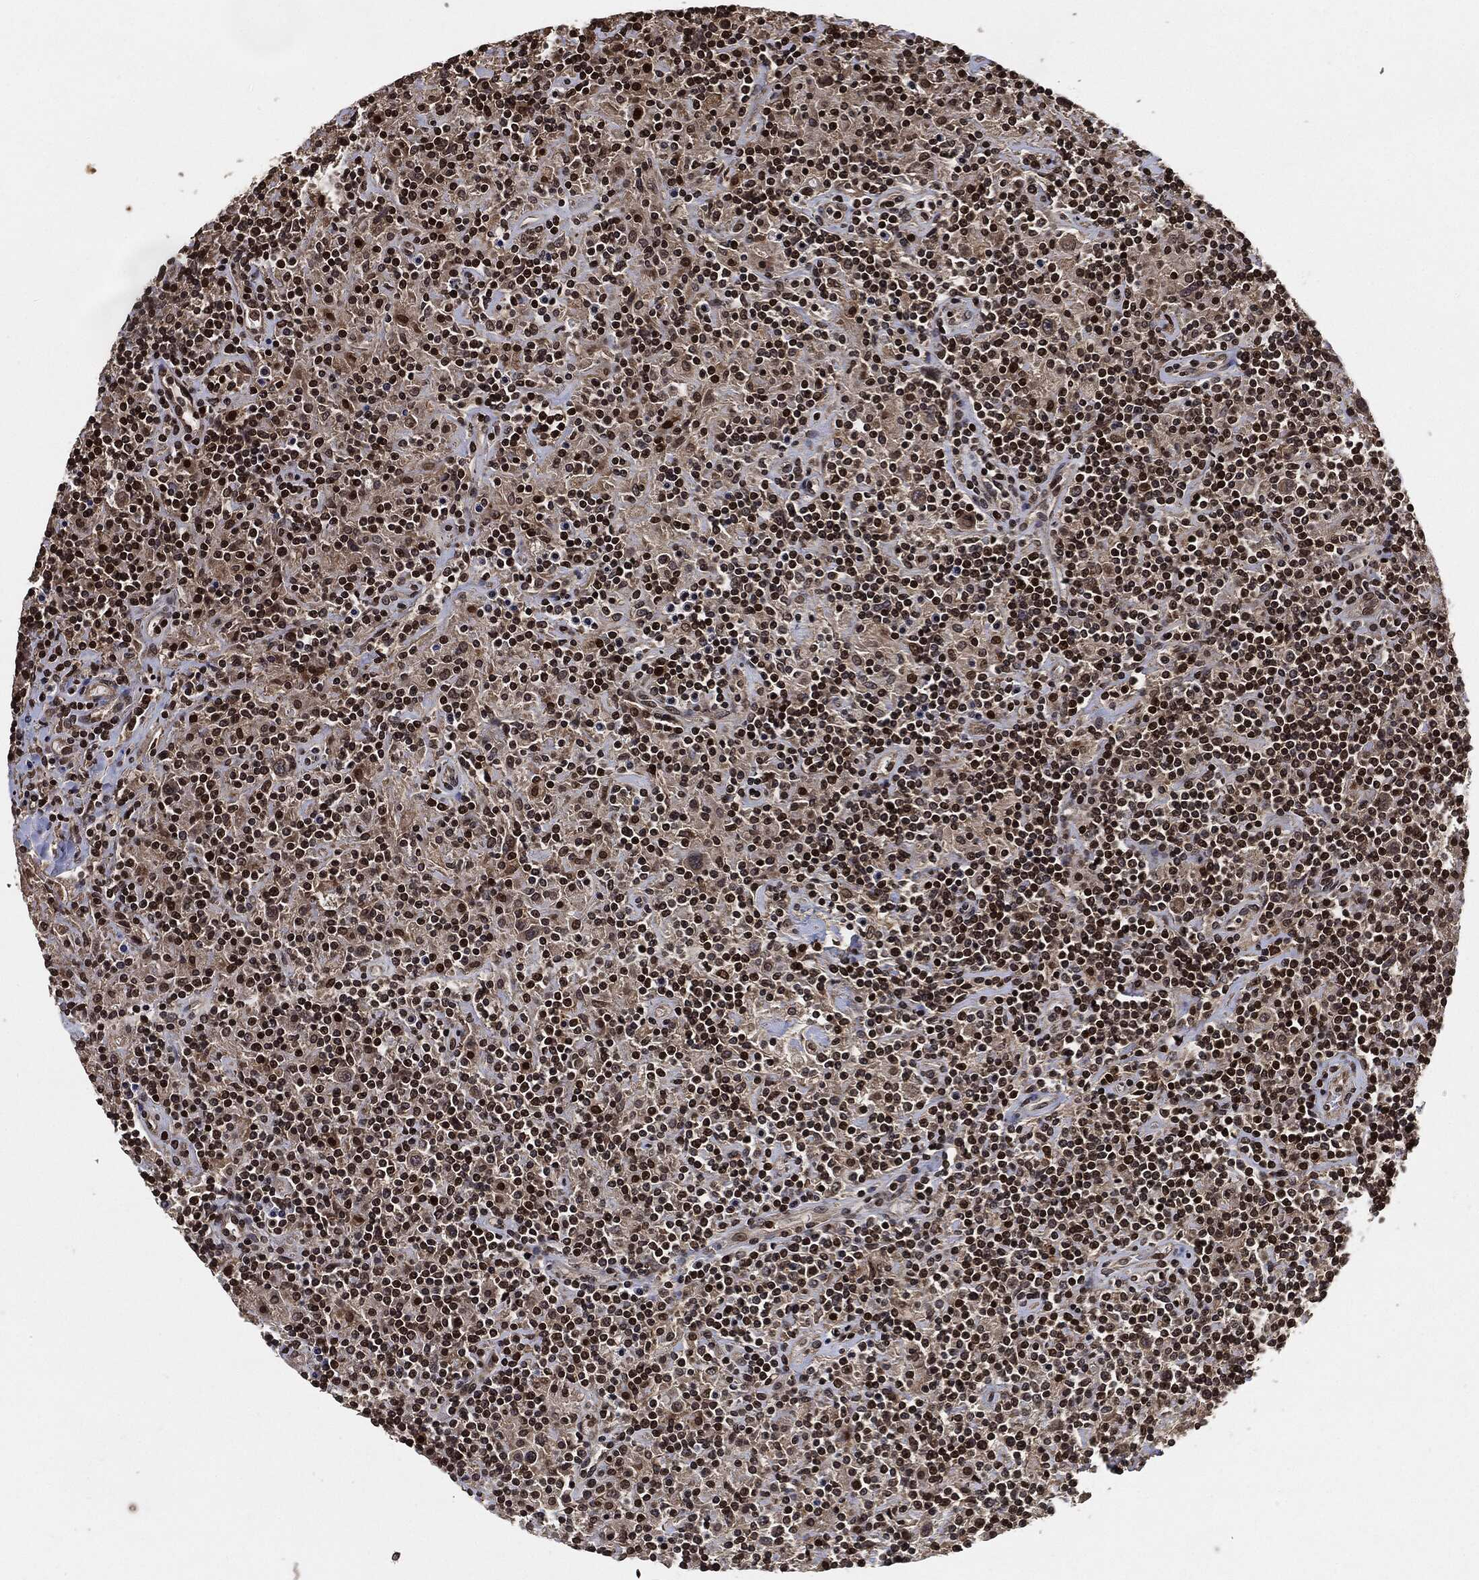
{"staining": {"intensity": "negative", "quantity": "none", "location": "none"}, "tissue": "lymphoma", "cell_type": "Tumor cells", "image_type": "cancer", "snomed": [{"axis": "morphology", "description": "Hodgkin's disease, NOS"}, {"axis": "topography", "description": "Lymph node"}], "caption": "Image shows no significant protein staining in tumor cells of lymphoma.", "gene": "PDK1", "patient": {"sex": "male", "age": 70}}